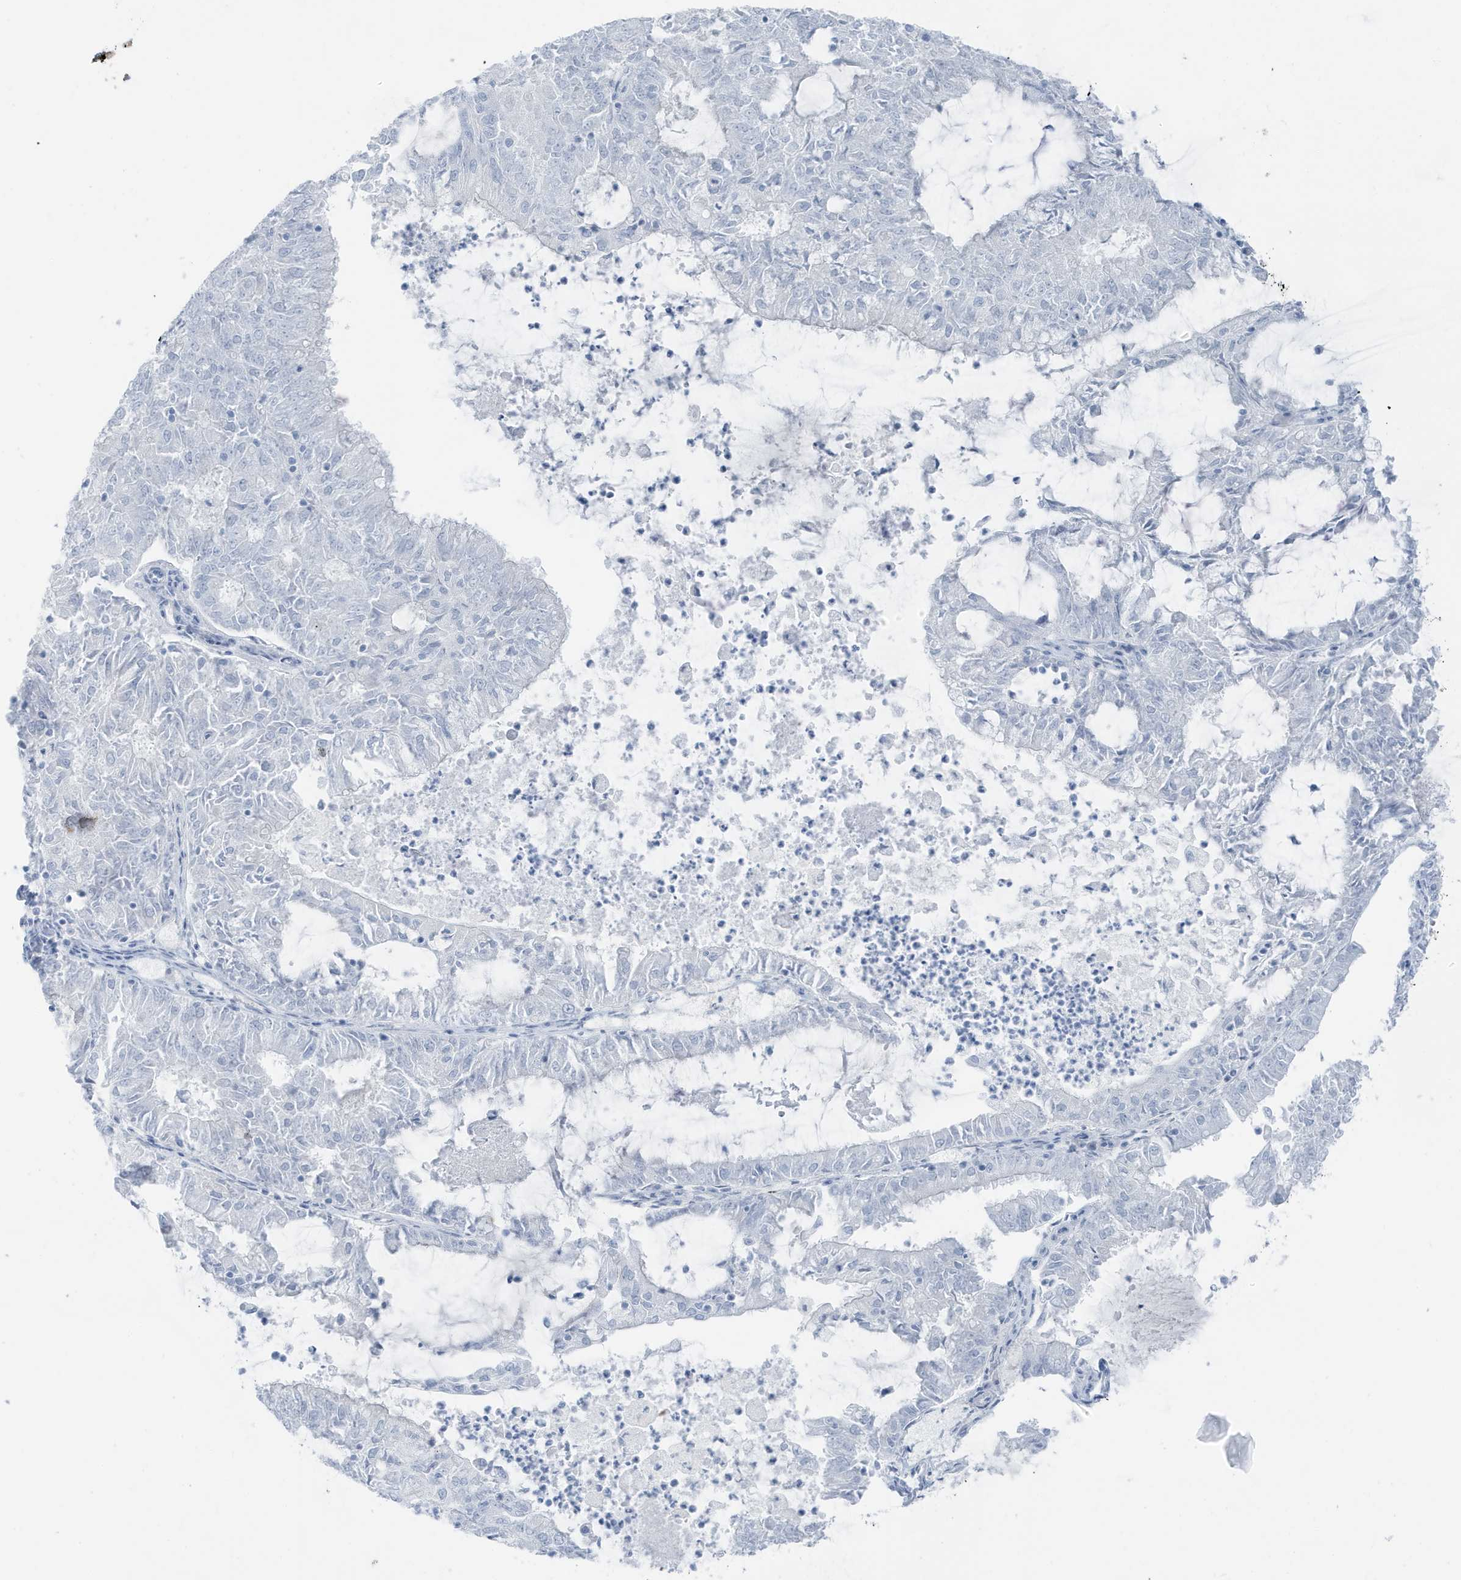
{"staining": {"intensity": "negative", "quantity": "none", "location": "none"}, "tissue": "endometrial cancer", "cell_type": "Tumor cells", "image_type": "cancer", "snomed": [{"axis": "morphology", "description": "Adenocarcinoma, NOS"}, {"axis": "topography", "description": "Endometrium"}], "caption": "DAB immunohistochemical staining of endometrial cancer exhibits no significant positivity in tumor cells.", "gene": "ZFP64", "patient": {"sex": "female", "age": 57}}